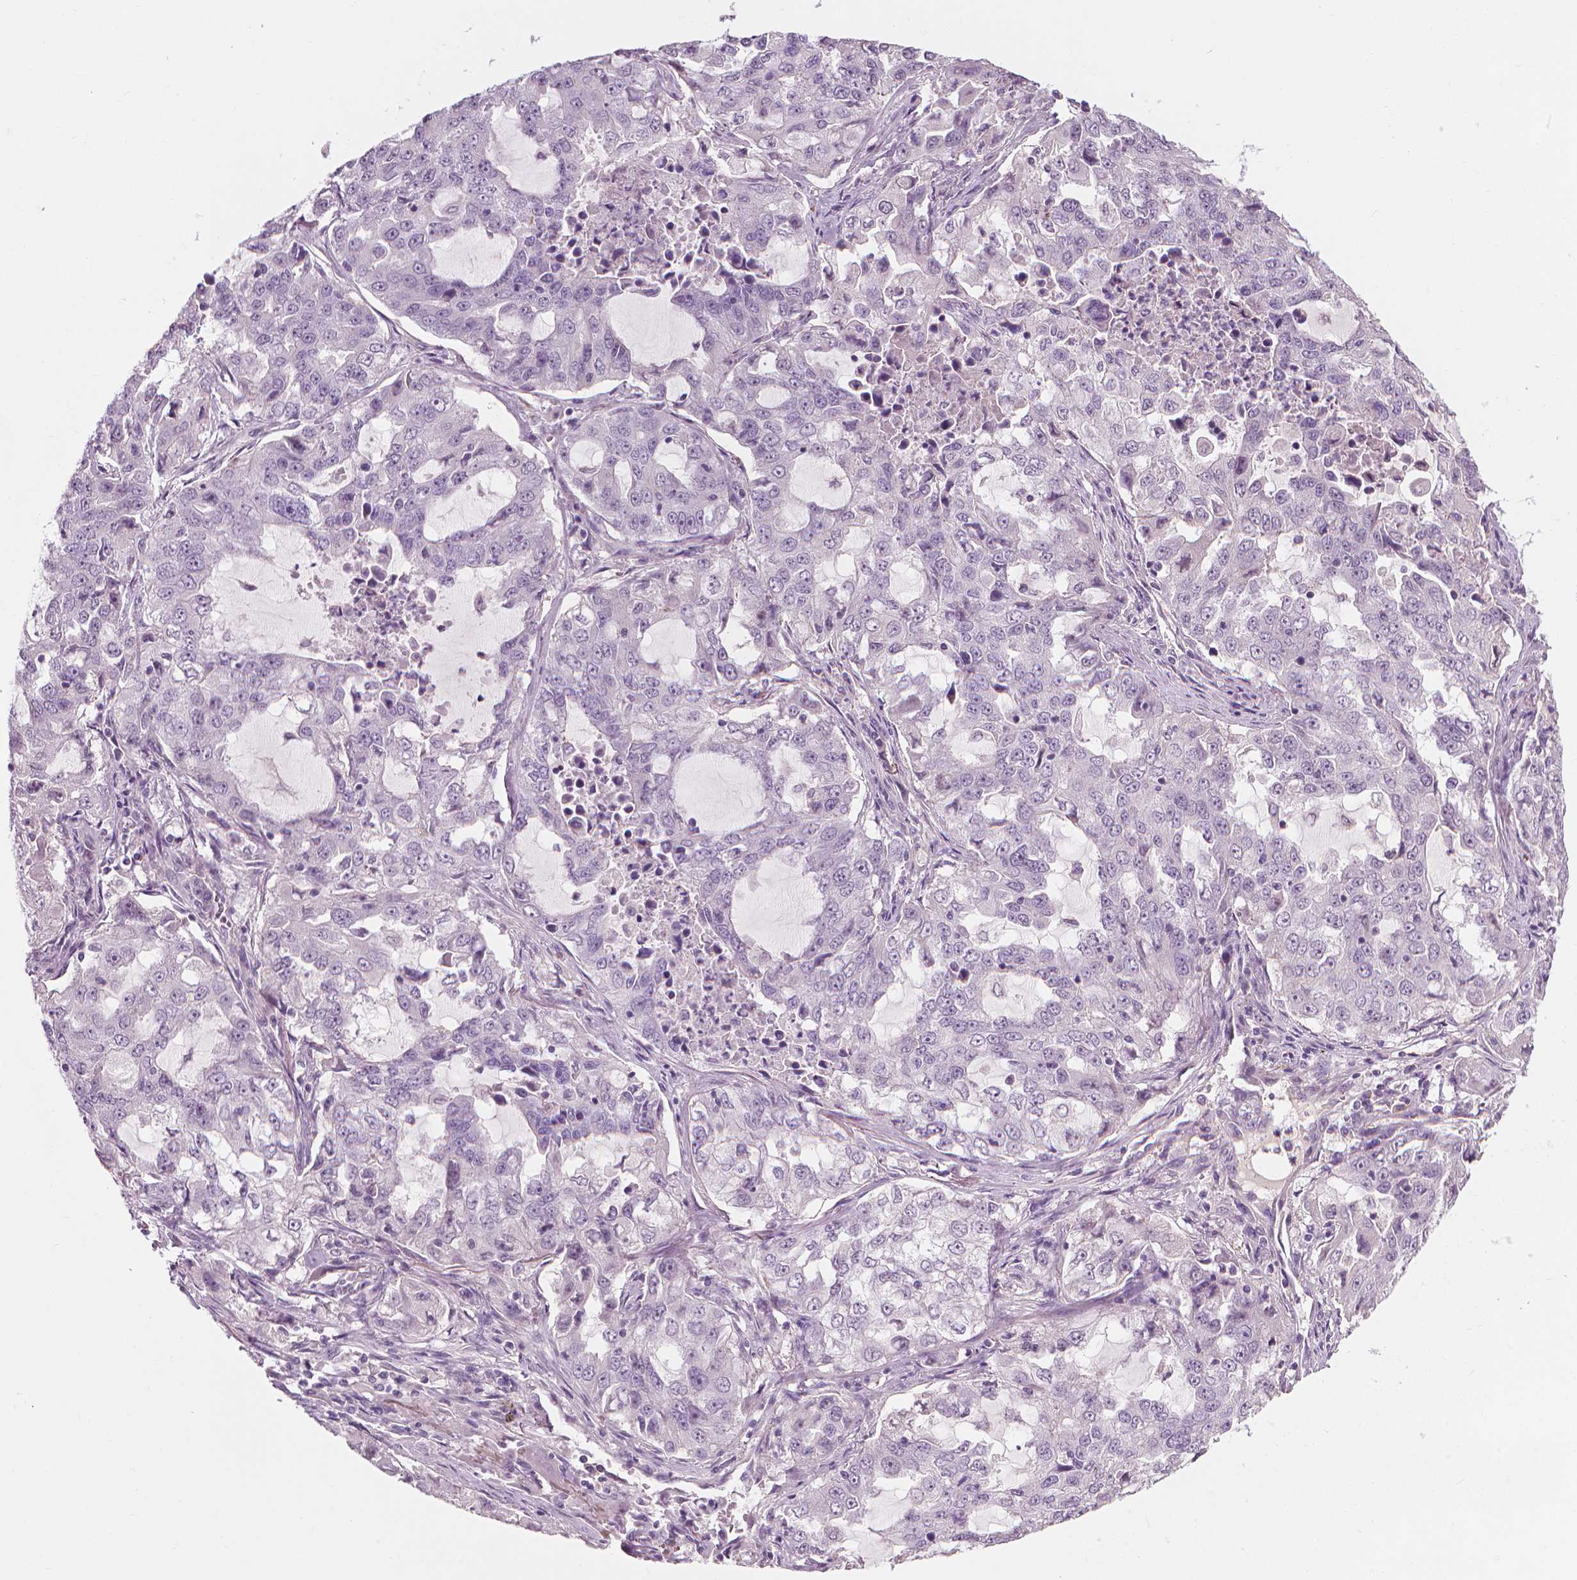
{"staining": {"intensity": "negative", "quantity": "none", "location": "none"}, "tissue": "lung cancer", "cell_type": "Tumor cells", "image_type": "cancer", "snomed": [{"axis": "morphology", "description": "Adenocarcinoma, NOS"}, {"axis": "topography", "description": "Lung"}], "caption": "DAB (3,3'-diaminobenzidine) immunohistochemical staining of human lung adenocarcinoma shows no significant positivity in tumor cells.", "gene": "SAXO2", "patient": {"sex": "female", "age": 61}}